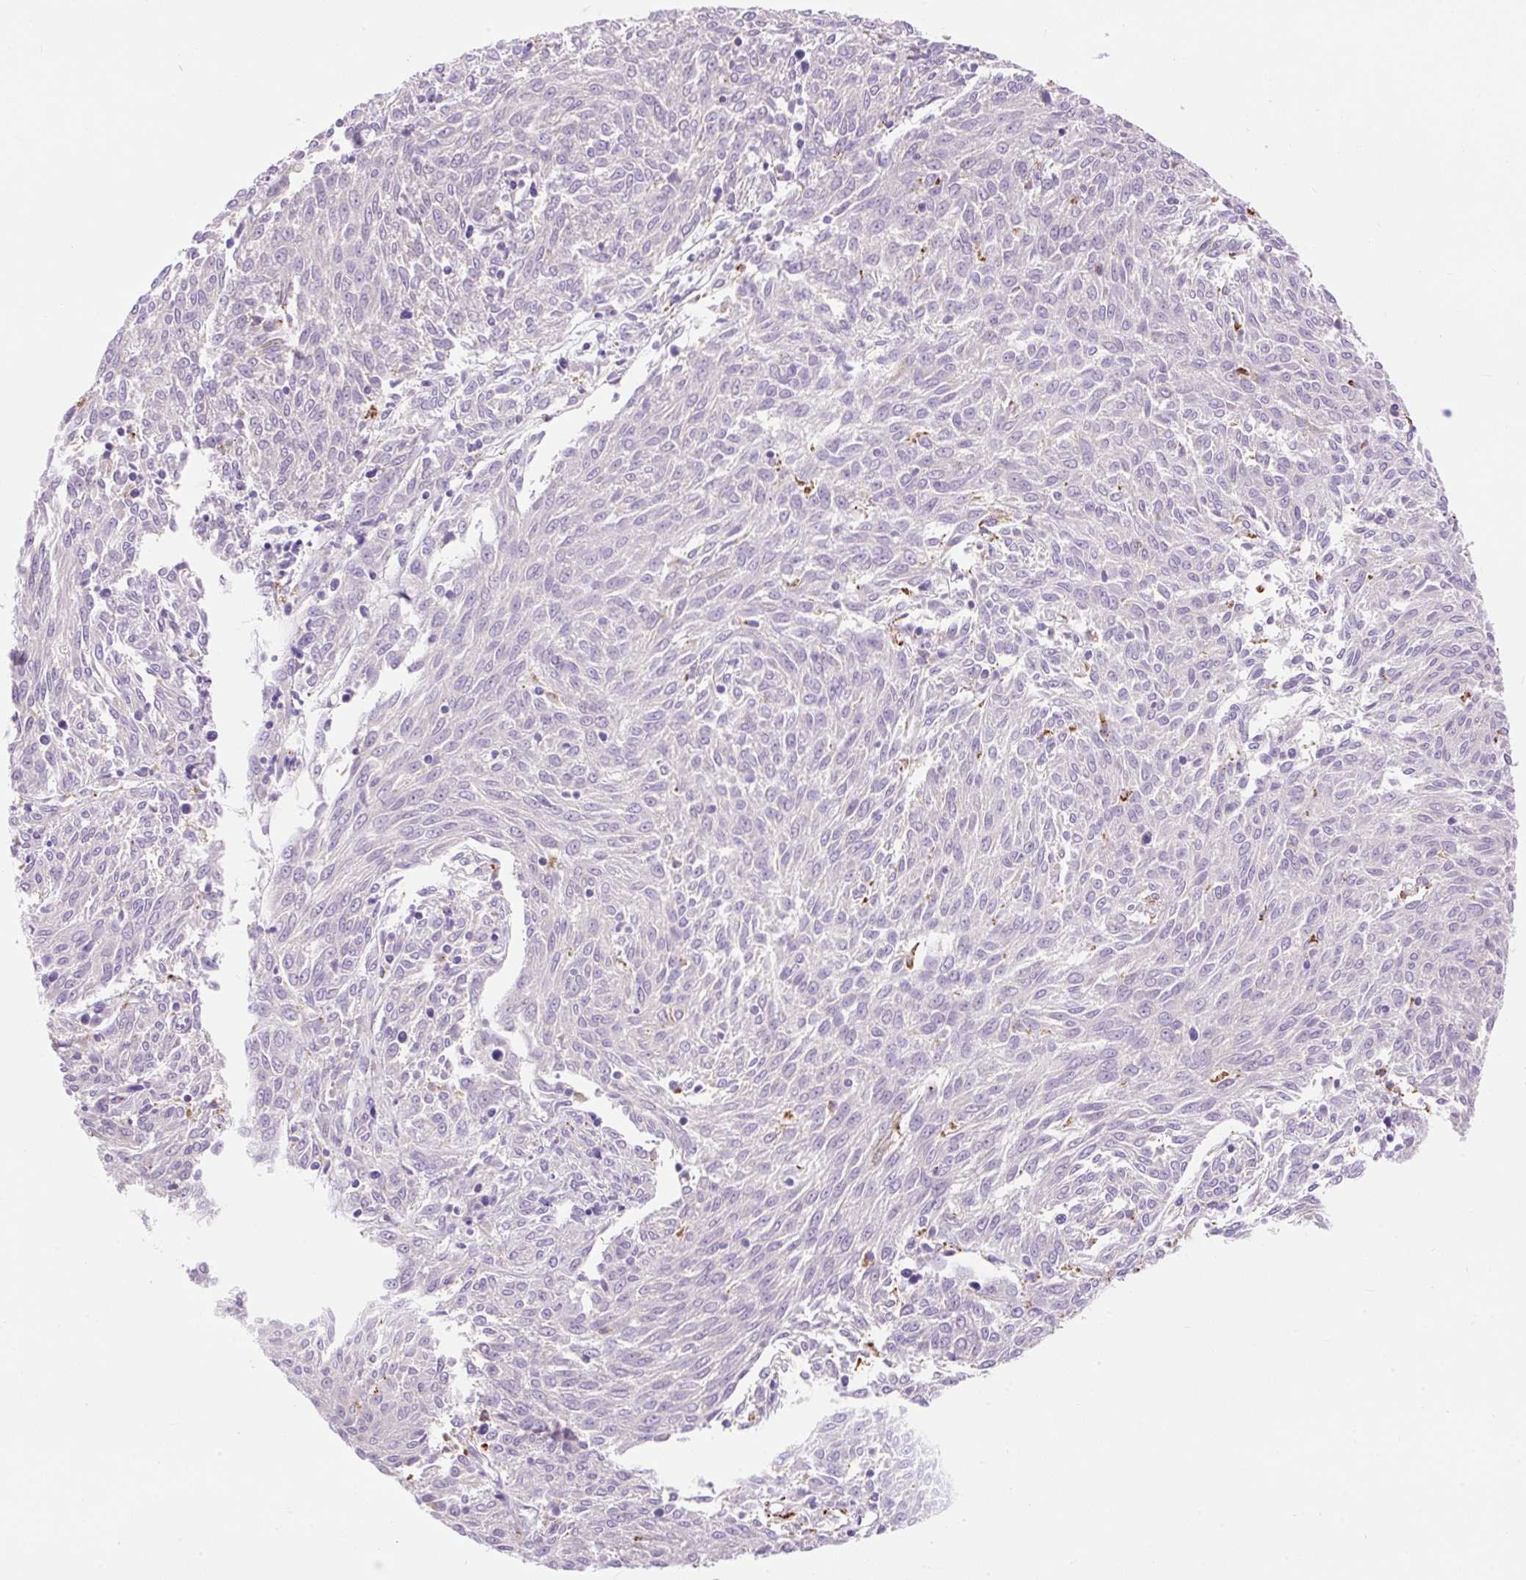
{"staining": {"intensity": "negative", "quantity": "none", "location": "none"}, "tissue": "melanoma", "cell_type": "Tumor cells", "image_type": "cancer", "snomed": [{"axis": "morphology", "description": "Malignant melanoma, NOS"}, {"axis": "topography", "description": "Skin"}], "caption": "IHC of human malignant melanoma exhibits no positivity in tumor cells.", "gene": "HEXB", "patient": {"sex": "female", "age": 72}}